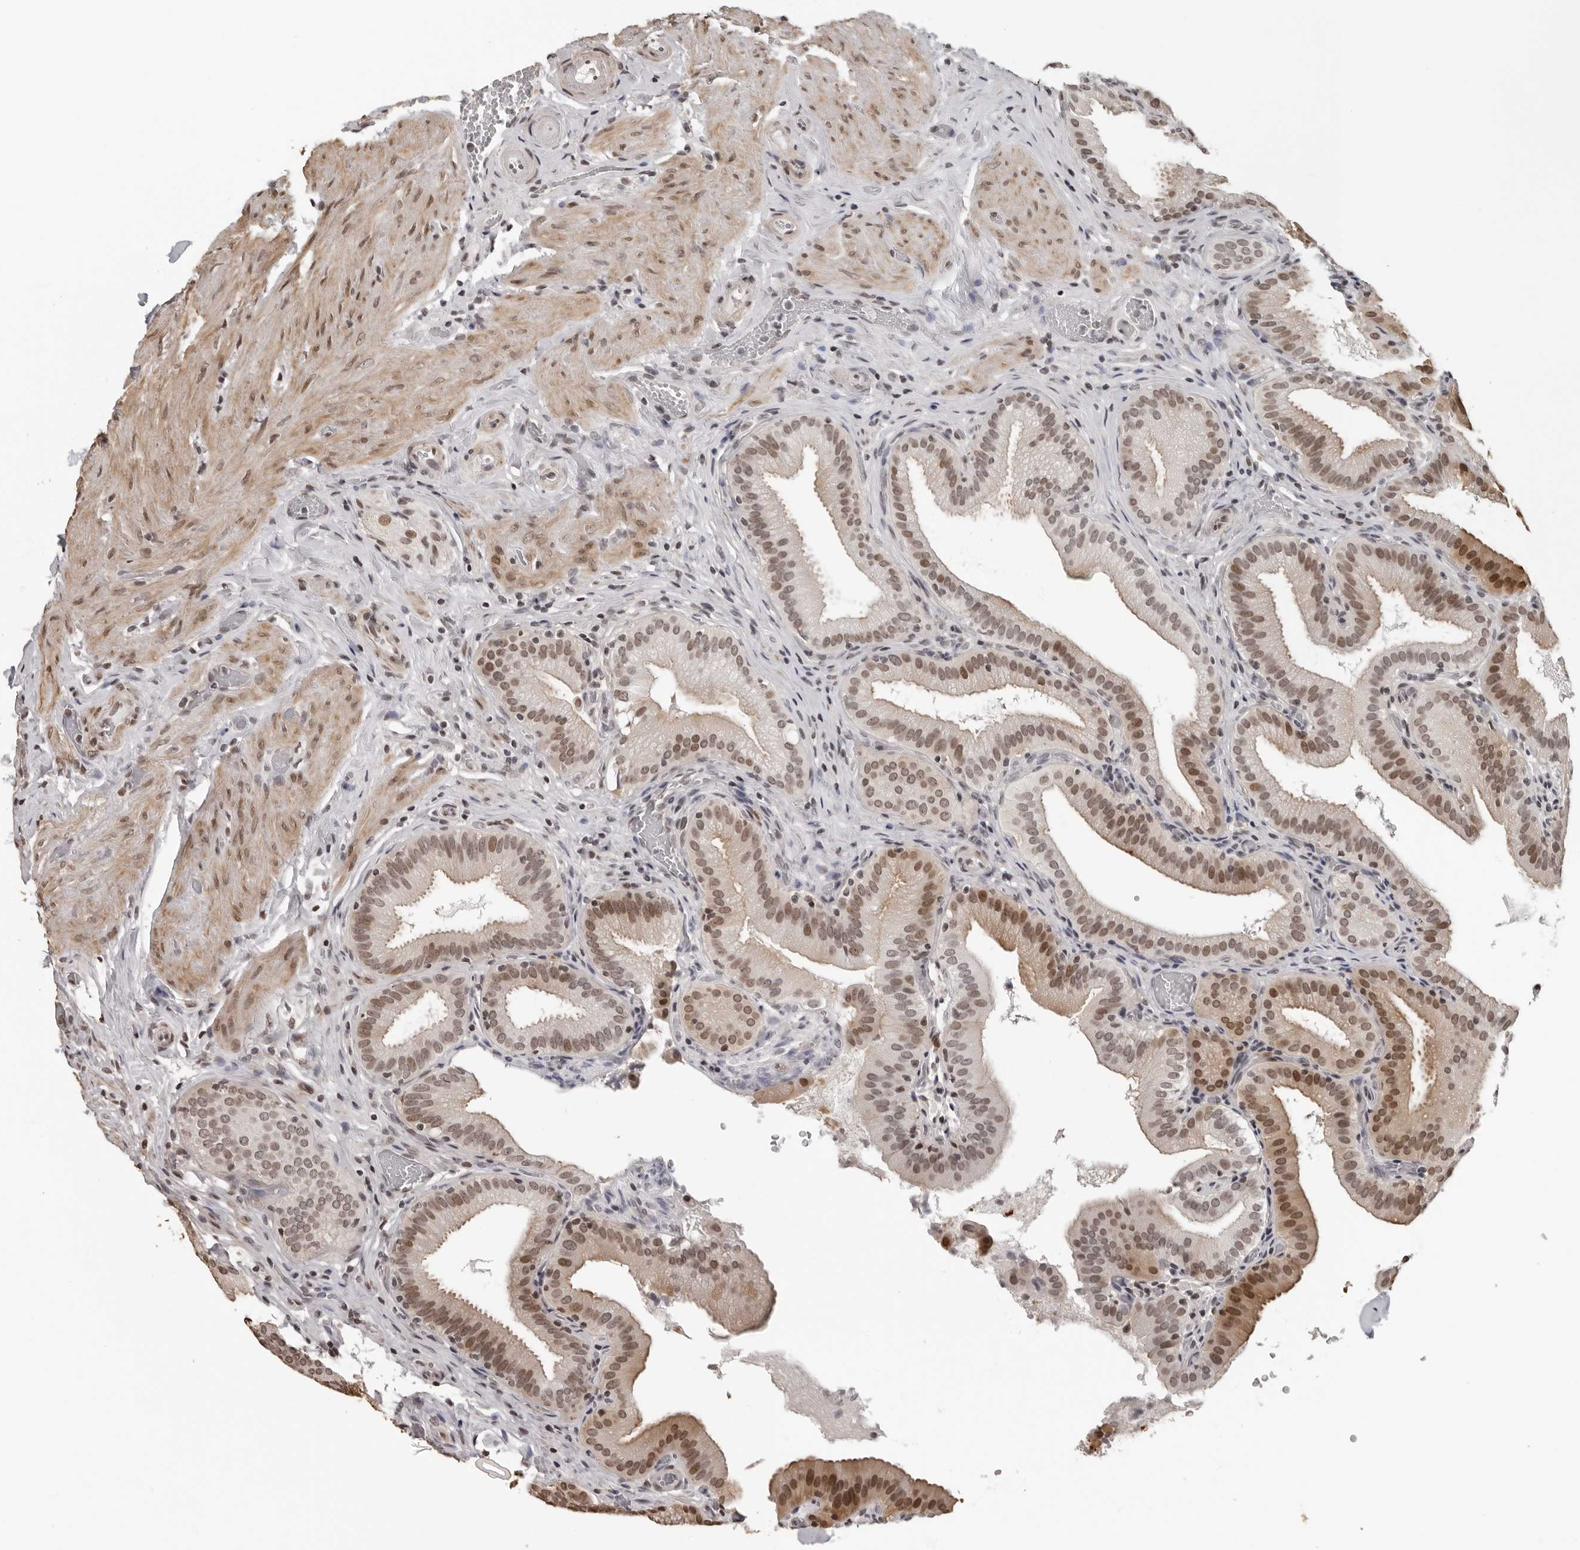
{"staining": {"intensity": "moderate", "quantity": ">75%", "location": "cytoplasmic/membranous,nuclear"}, "tissue": "gallbladder", "cell_type": "Glandular cells", "image_type": "normal", "snomed": [{"axis": "morphology", "description": "Normal tissue, NOS"}, {"axis": "topography", "description": "Gallbladder"}], "caption": "The histopathology image displays immunohistochemical staining of benign gallbladder. There is moderate cytoplasmic/membranous,nuclear expression is present in approximately >75% of glandular cells.", "gene": "ORC1", "patient": {"sex": "male", "age": 54}}